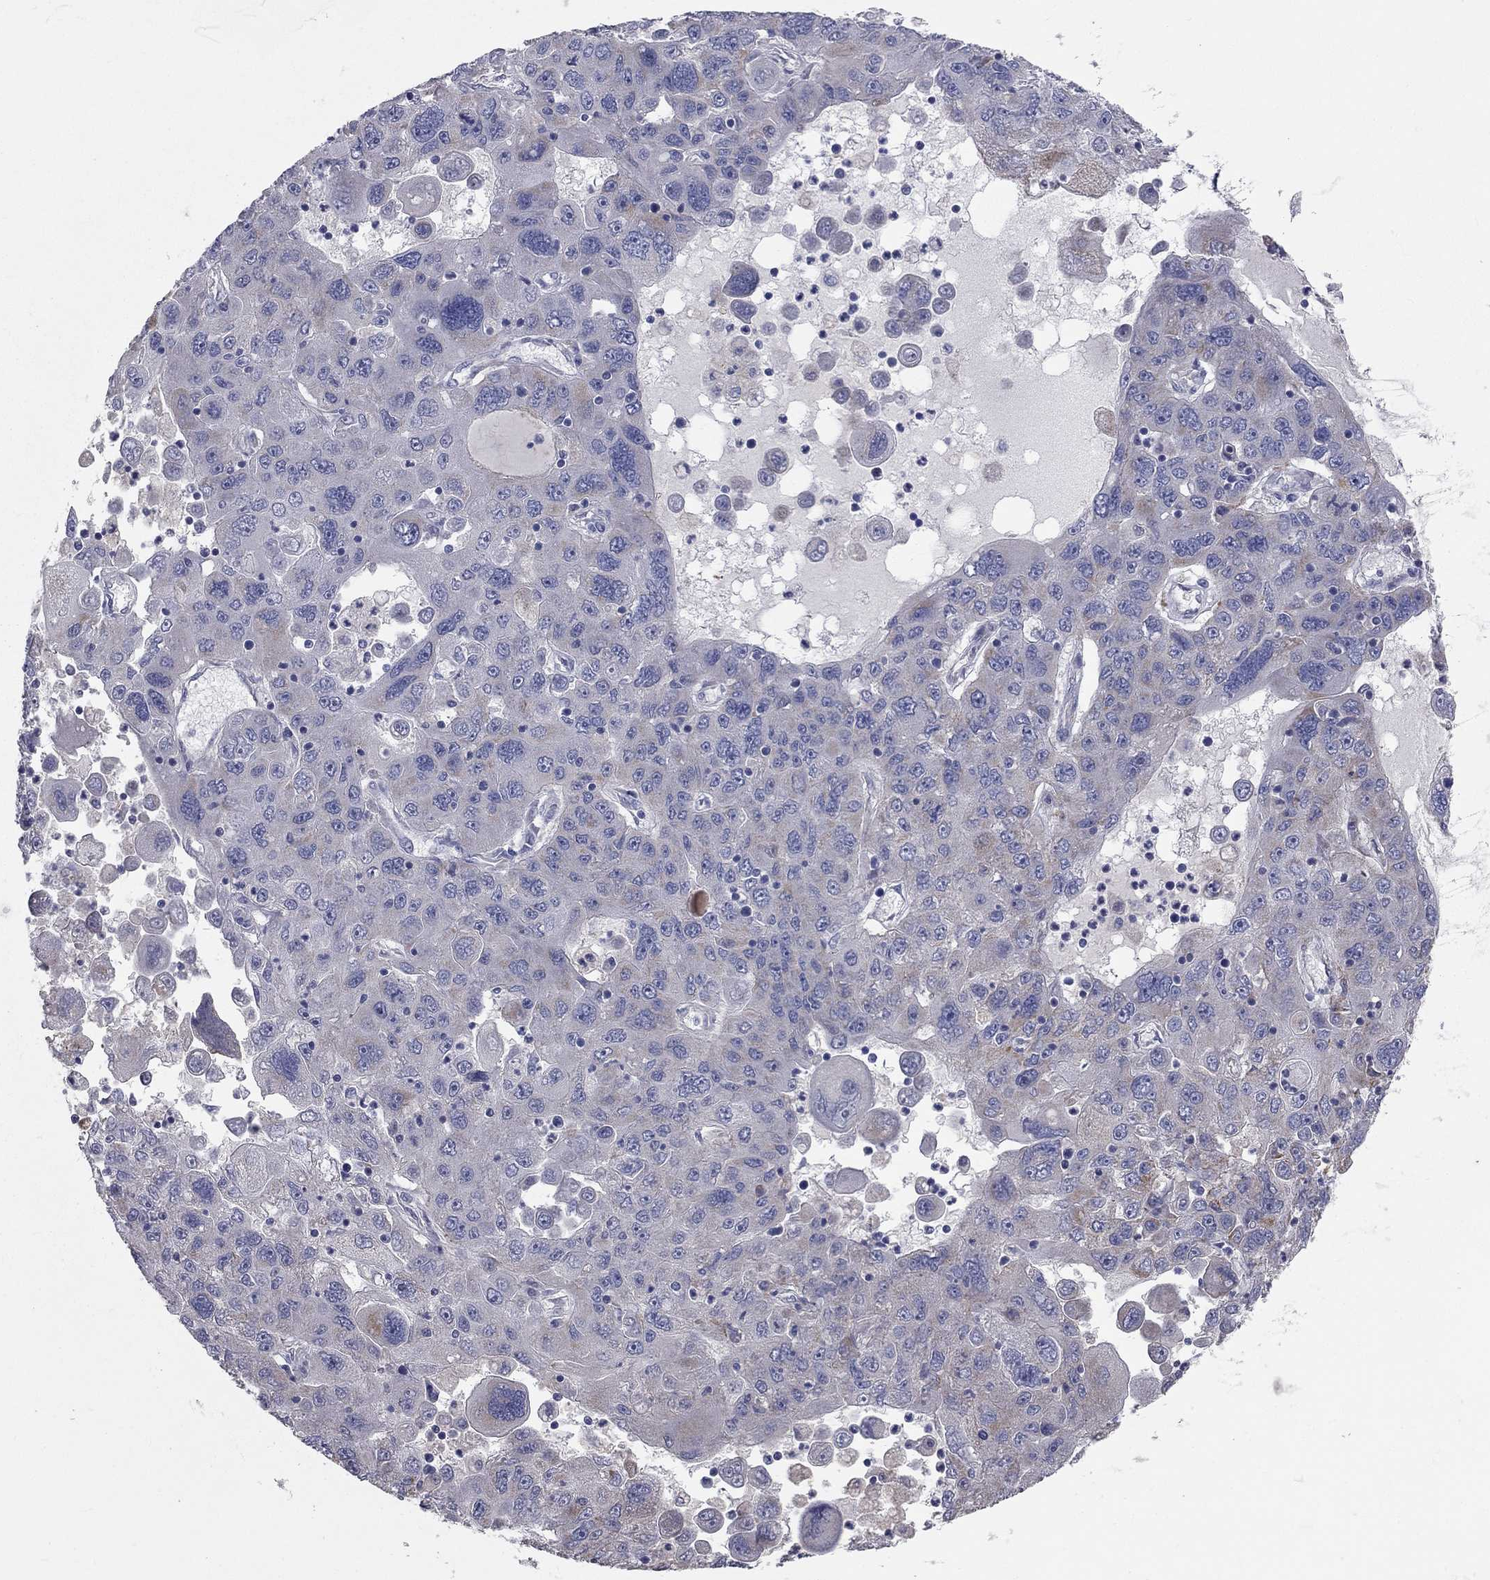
{"staining": {"intensity": "weak", "quantity": "<25%", "location": "cytoplasmic/membranous"}, "tissue": "stomach cancer", "cell_type": "Tumor cells", "image_type": "cancer", "snomed": [{"axis": "morphology", "description": "Adenocarcinoma, NOS"}, {"axis": "topography", "description": "Stomach"}], "caption": "Adenocarcinoma (stomach) was stained to show a protein in brown. There is no significant staining in tumor cells.", "gene": "KANSL1L", "patient": {"sex": "male", "age": 56}}